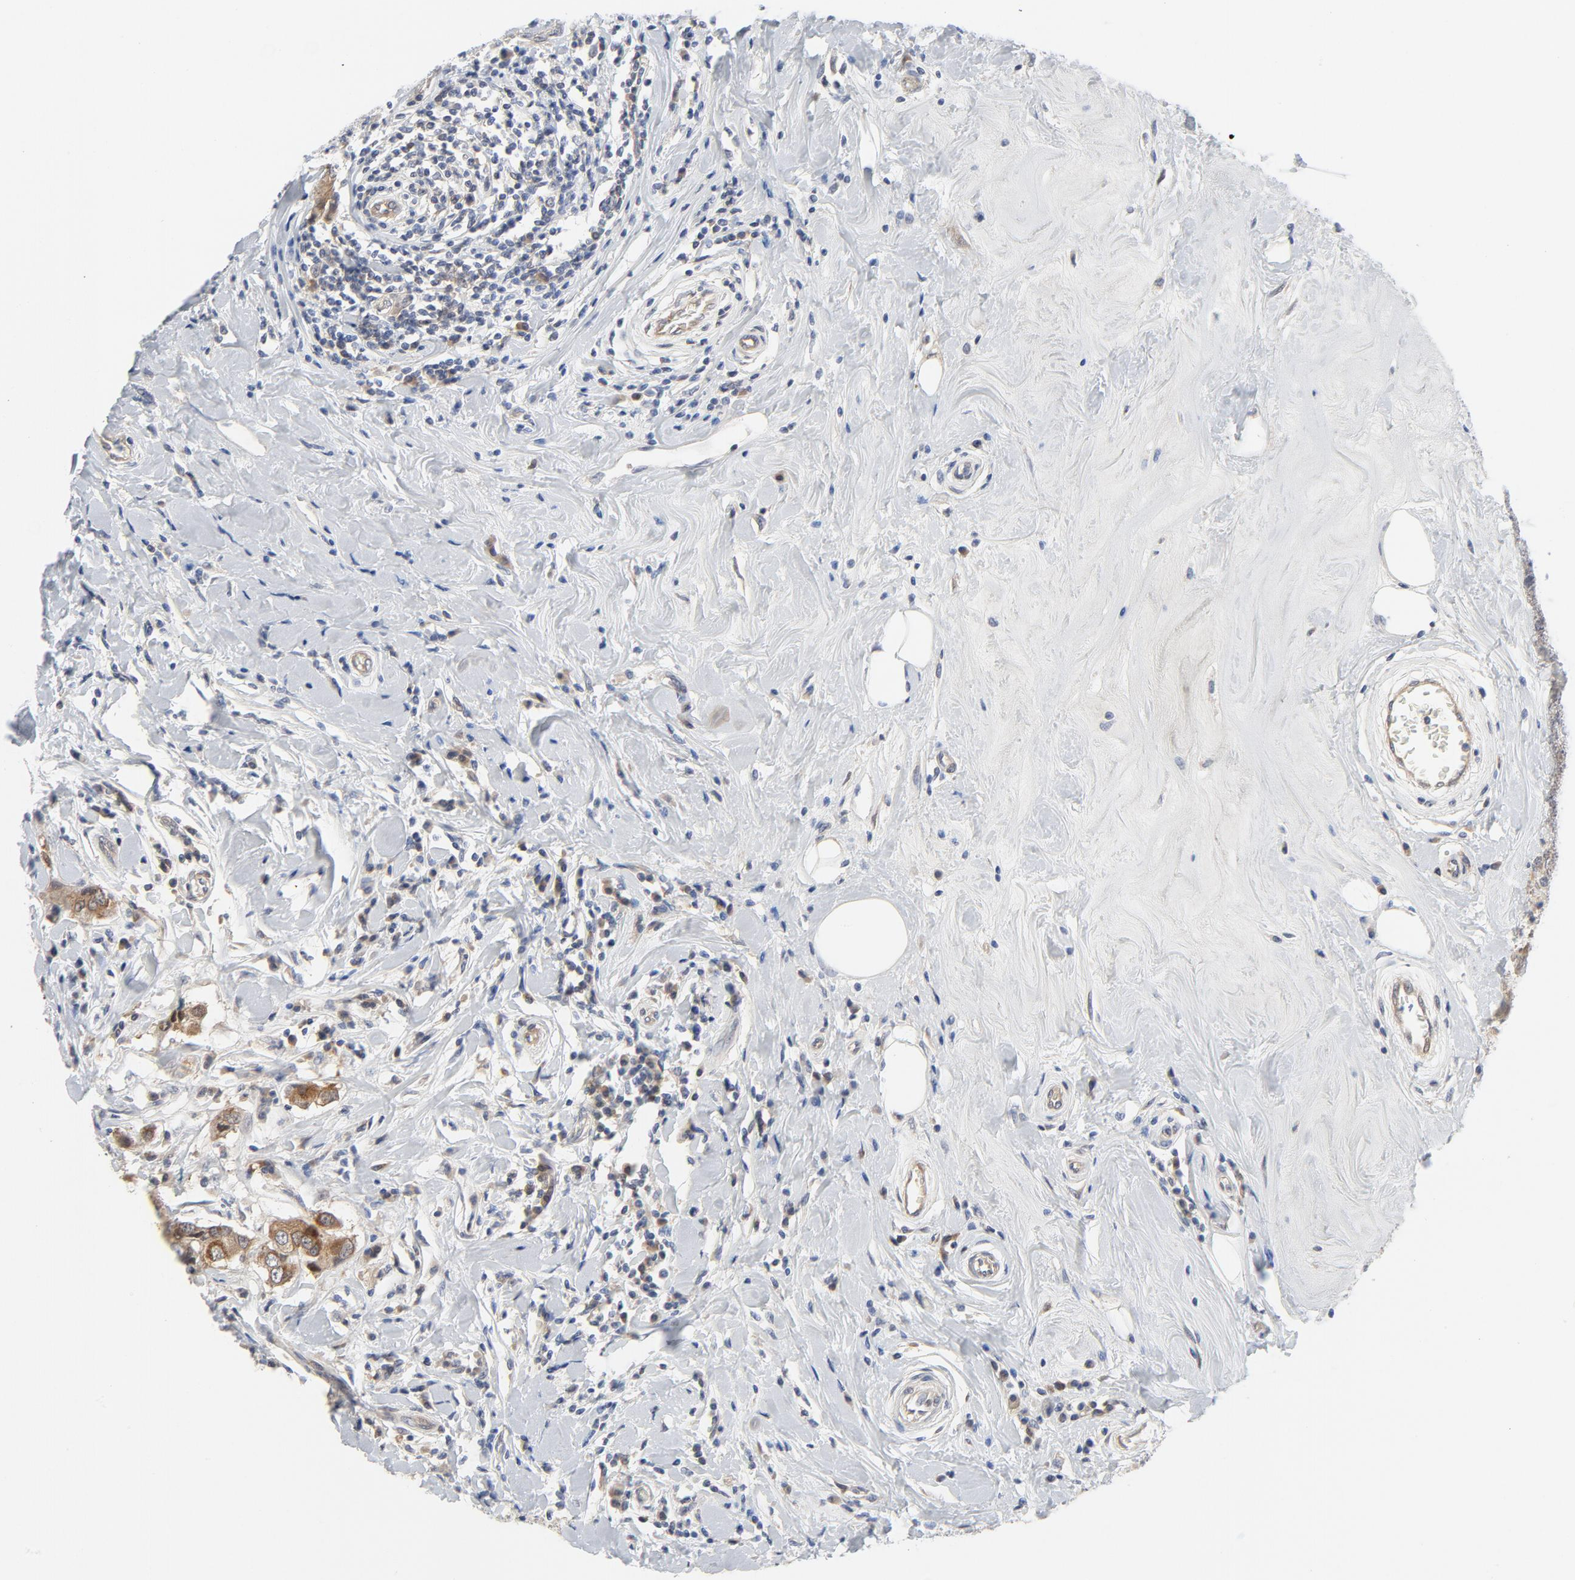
{"staining": {"intensity": "moderate", "quantity": ">75%", "location": "cytoplasmic/membranous"}, "tissue": "breast cancer", "cell_type": "Tumor cells", "image_type": "cancer", "snomed": [{"axis": "morphology", "description": "Duct carcinoma"}, {"axis": "topography", "description": "Breast"}], "caption": "Breast invasive ductal carcinoma was stained to show a protein in brown. There is medium levels of moderate cytoplasmic/membranous positivity in about >75% of tumor cells. The protein of interest is shown in brown color, while the nuclei are stained blue.", "gene": "BAD", "patient": {"sex": "female", "age": 27}}